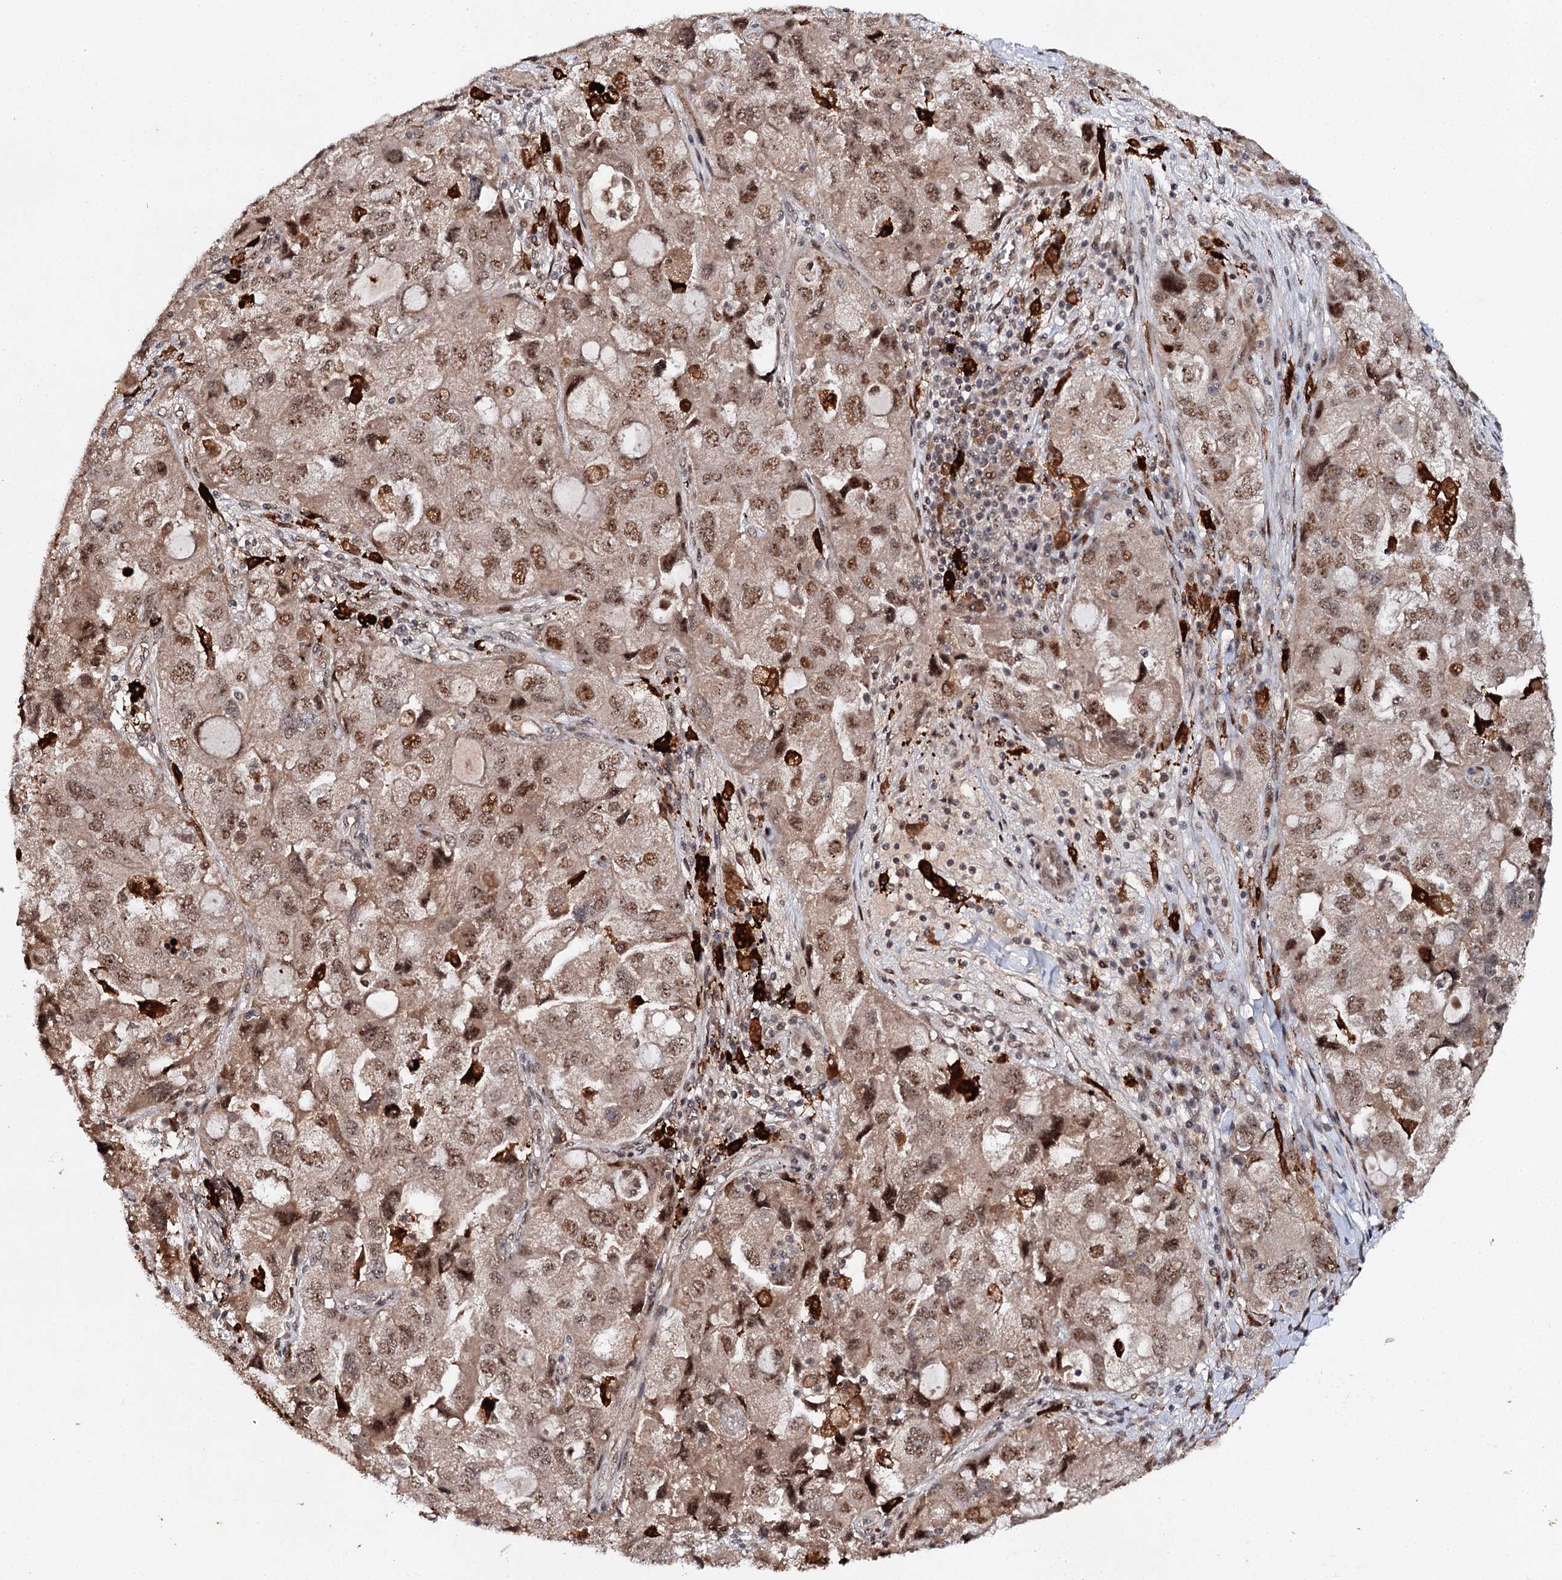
{"staining": {"intensity": "moderate", "quantity": ">75%", "location": "cytoplasmic/membranous,nuclear"}, "tissue": "ovarian cancer", "cell_type": "Tumor cells", "image_type": "cancer", "snomed": [{"axis": "morphology", "description": "Carcinoma, NOS"}, {"axis": "morphology", "description": "Cystadenocarcinoma, serous, NOS"}, {"axis": "topography", "description": "Ovary"}], "caption": "DAB immunohistochemical staining of human ovarian serous cystadenocarcinoma displays moderate cytoplasmic/membranous and nuclear protein expression in approximately >75% of tumor cells. Using DAB (3,3'-diaminobenzidine) (brown) and hematoxylin (blue) stains, captured at high magnification using brightfield microscopy.", "gene": "BUD13", "patient": {"sex": "female", "age": 69}}